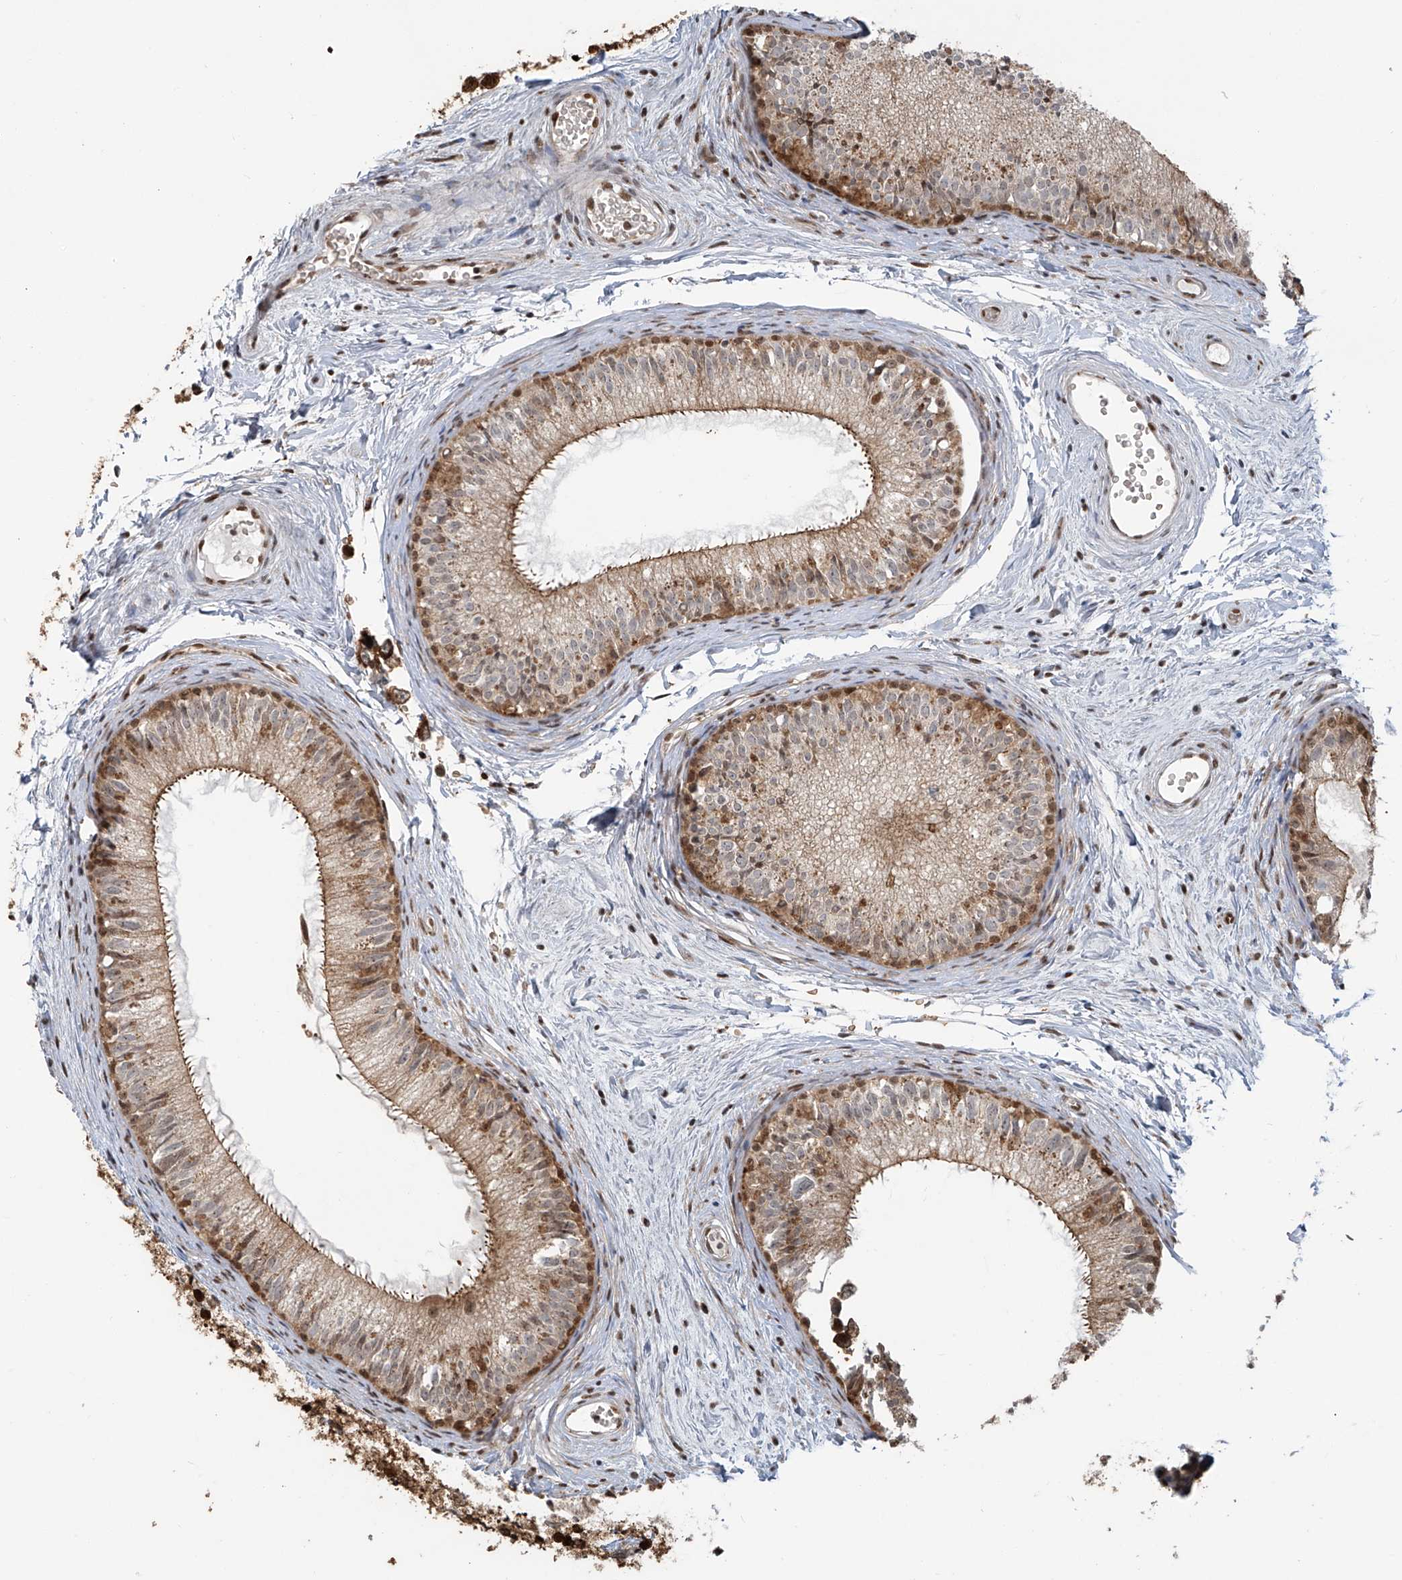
{"staining": {"intensity": "moderate", "quantity": ">75%", "location": "cytoplasmic/membranous"}, "tissue": "epididymis", "cell_type": "Glandular cells", "image_type": "normal", "snomed": [{"axis": "morphology", "description": "Normal tissue, NOS"}, {"axis": "topography", "description": "Epididymis"}], "caption": "IHC of benign epididymis displays medium levels of moderate cytoplasmic/membranous positivity in about >75% of glandular cells. (DAB IHC with brightfield microscopy, high magnification).", "gene": "VMP1", "patient": {"sex": "male", "age": 34}}